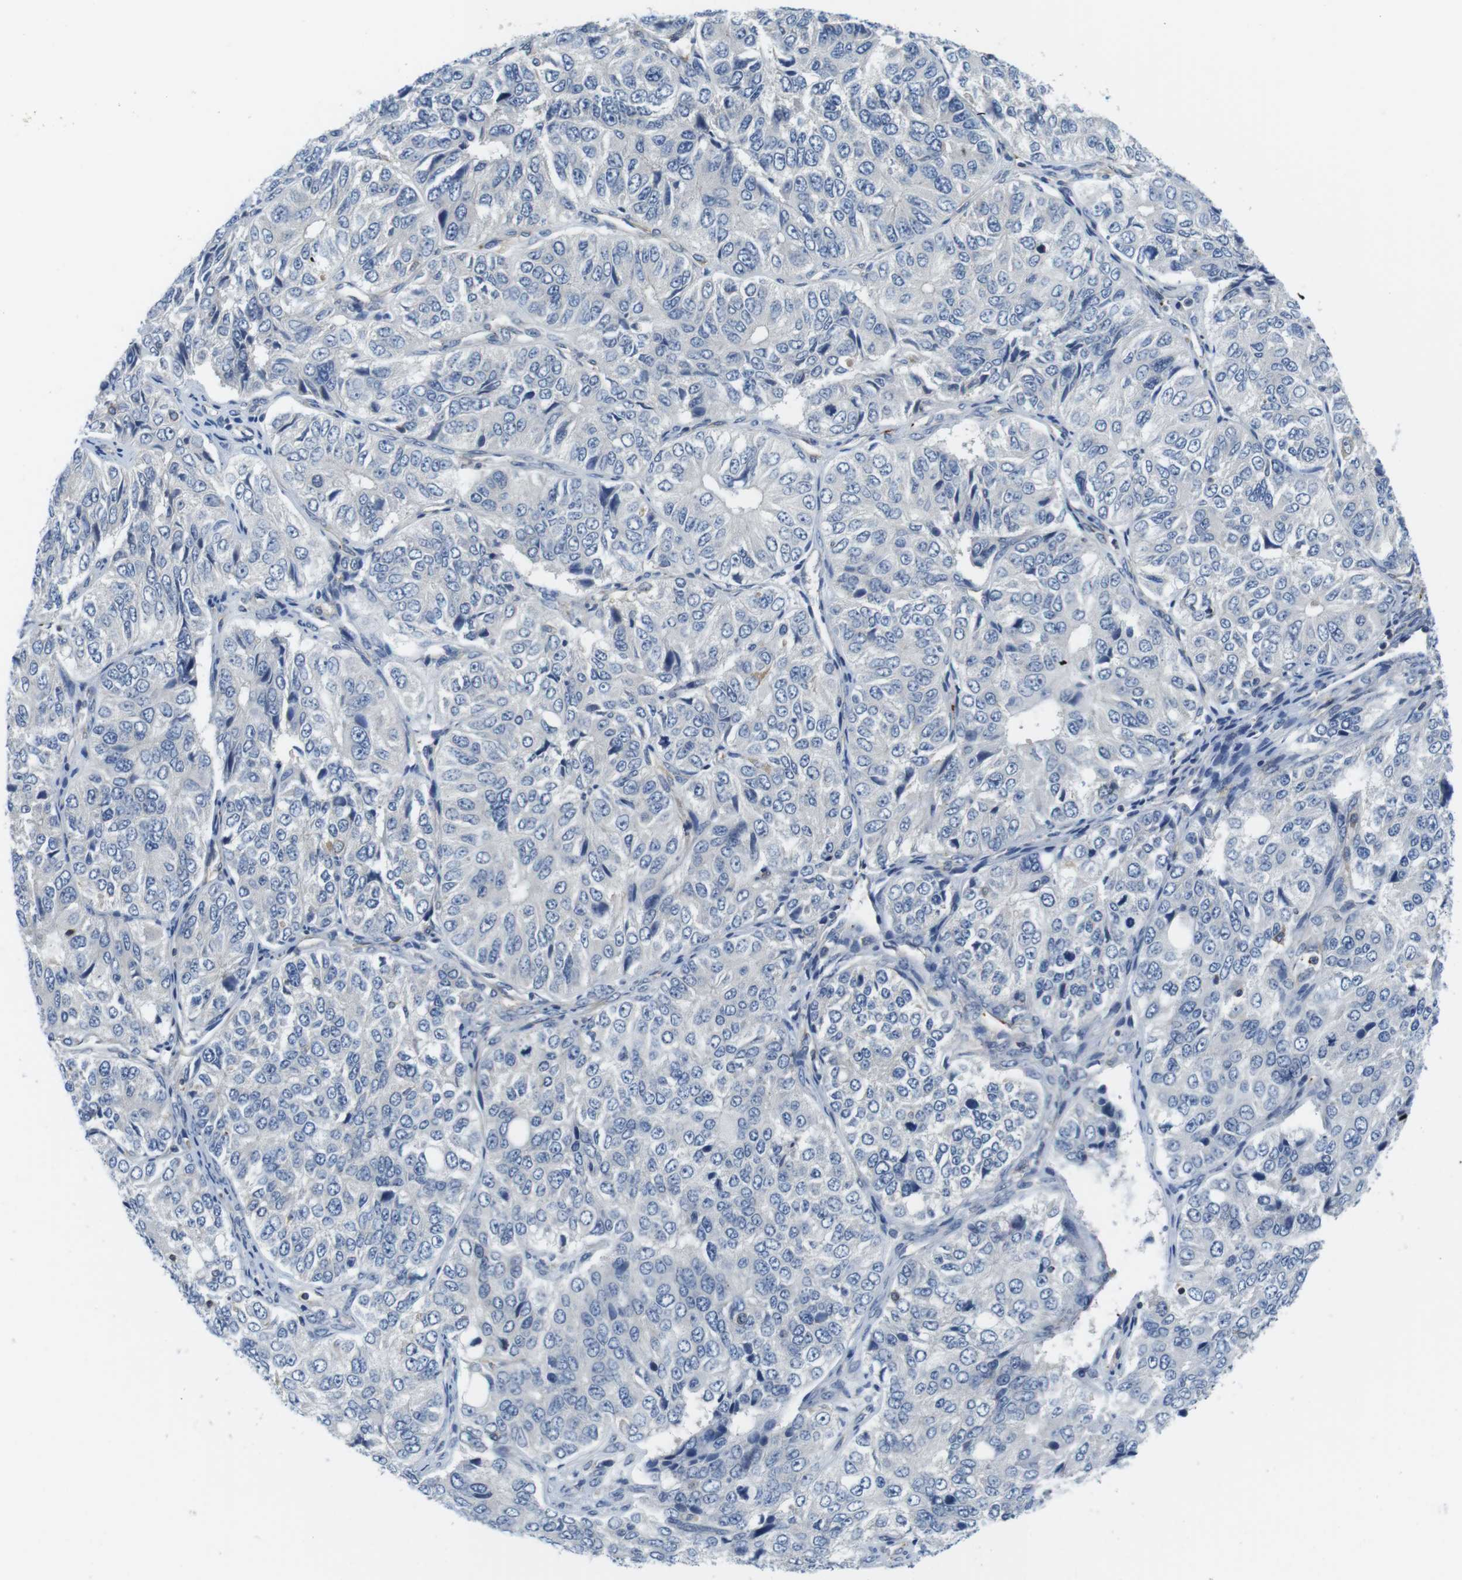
{"staining": {"intensity": "negative", "quantity": "none", "location": "none"}, "tissue": "ovarian cancer", "cell_type": "Tumor cells", "image_type": "cancer", "snomed": [{"axis": "morphology", "description": "Carcinoma, endometroid"}, {"axis": "topography", "description": "Ovary"}], "caption": "An immunohistochemistry photomicrograph of endometroid carcinoma (ovarian) is shown. There is no staining in tumor cells of endometroid carcinoma (ovarian).", "gene": "HERPUD2", "patient": {"sex": "female", "age": 51}}